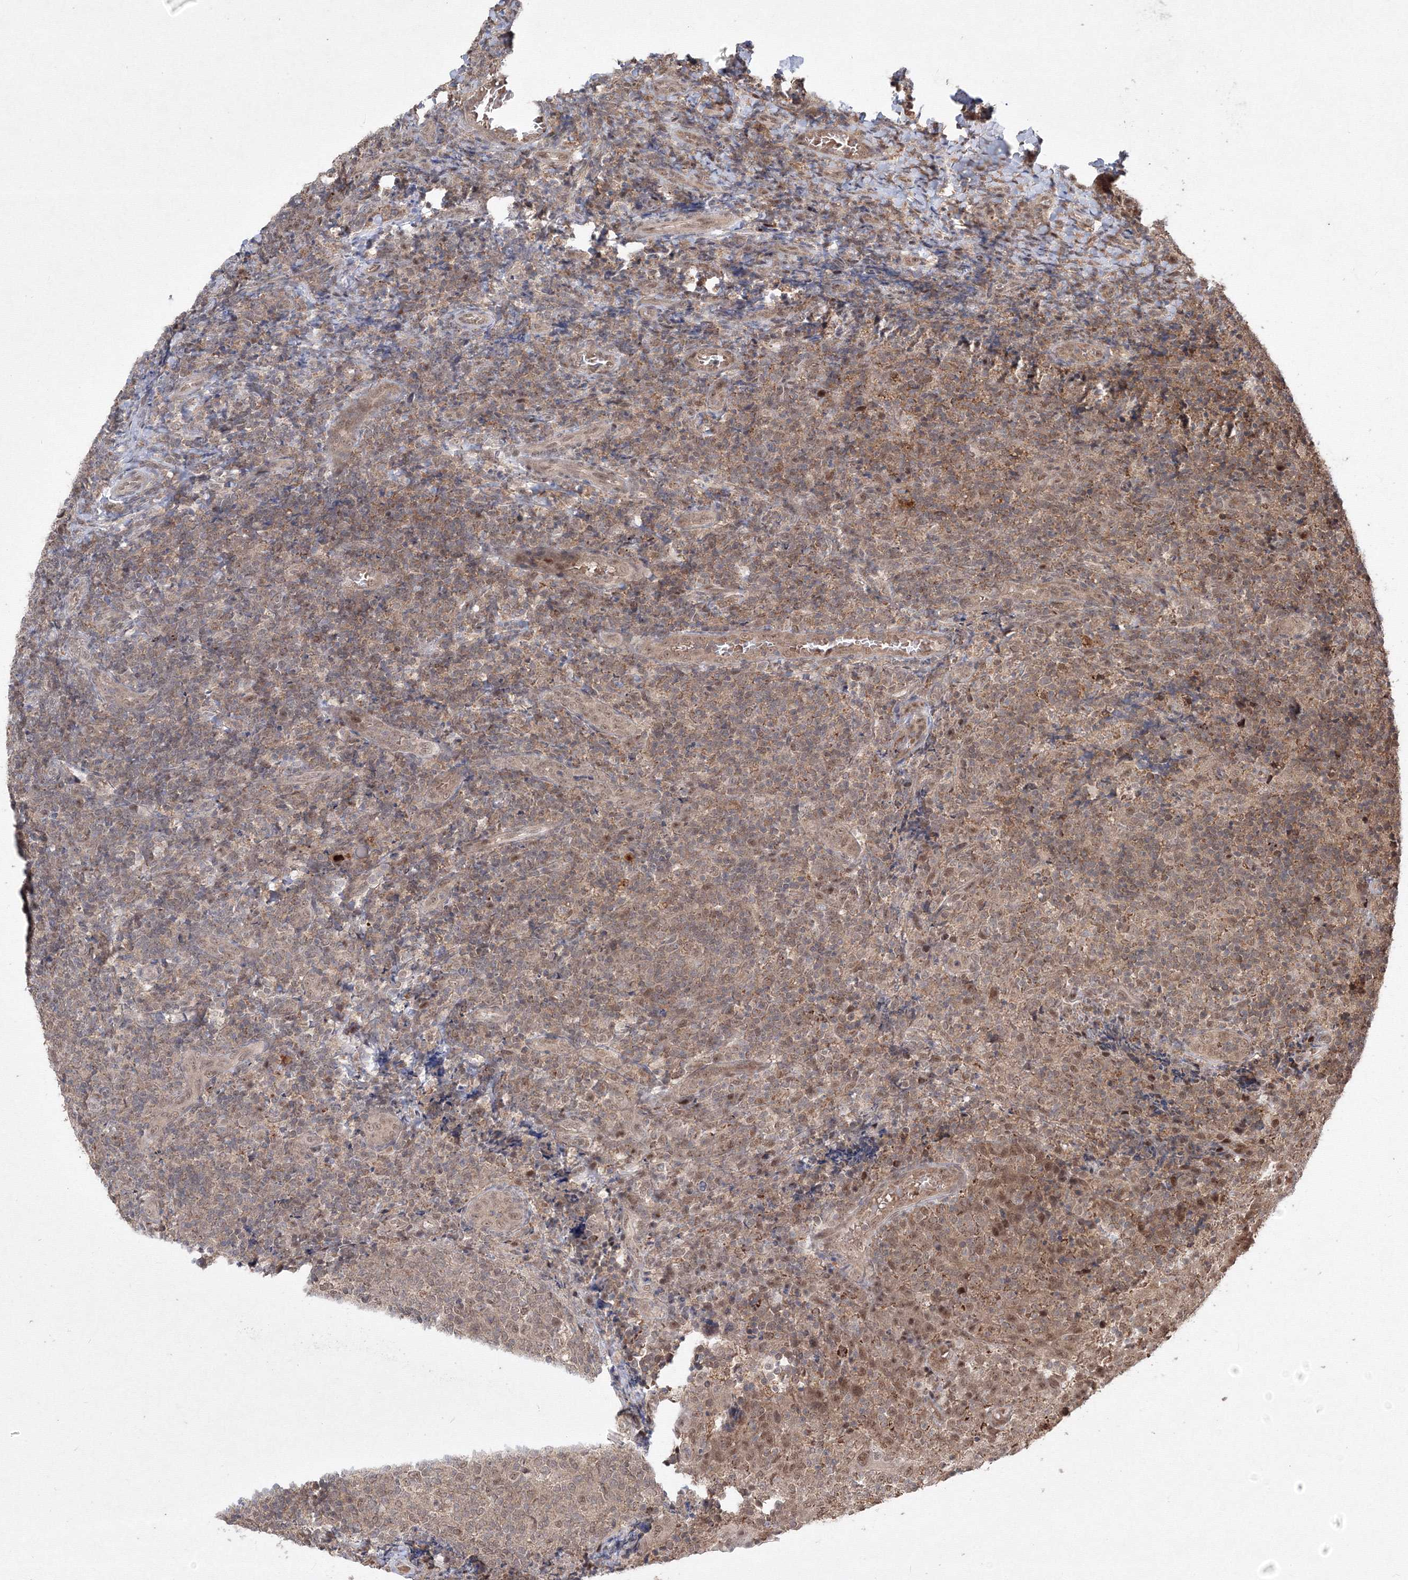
{"staining": {"intensity": "weak", "quantity": "<25%", "location": "cytoplasmic/membranous,nuclear"}, "tissue": "tonsil", "cell_type": "Germinal center cells", "image_type": "normal", "snomed": [{"axis": "morphology", "description": "Normal tissue, NOS"}, {"axis": "topography", "description": "Tonsil"}], "caption": "This is a micrograph of immunohistochemistry (IHC) staining of unremarkable tonsil, which shows no positivity in germinal center cells.", "gene": "COPS4", "patient": {"sex": "female", "age": 19}}